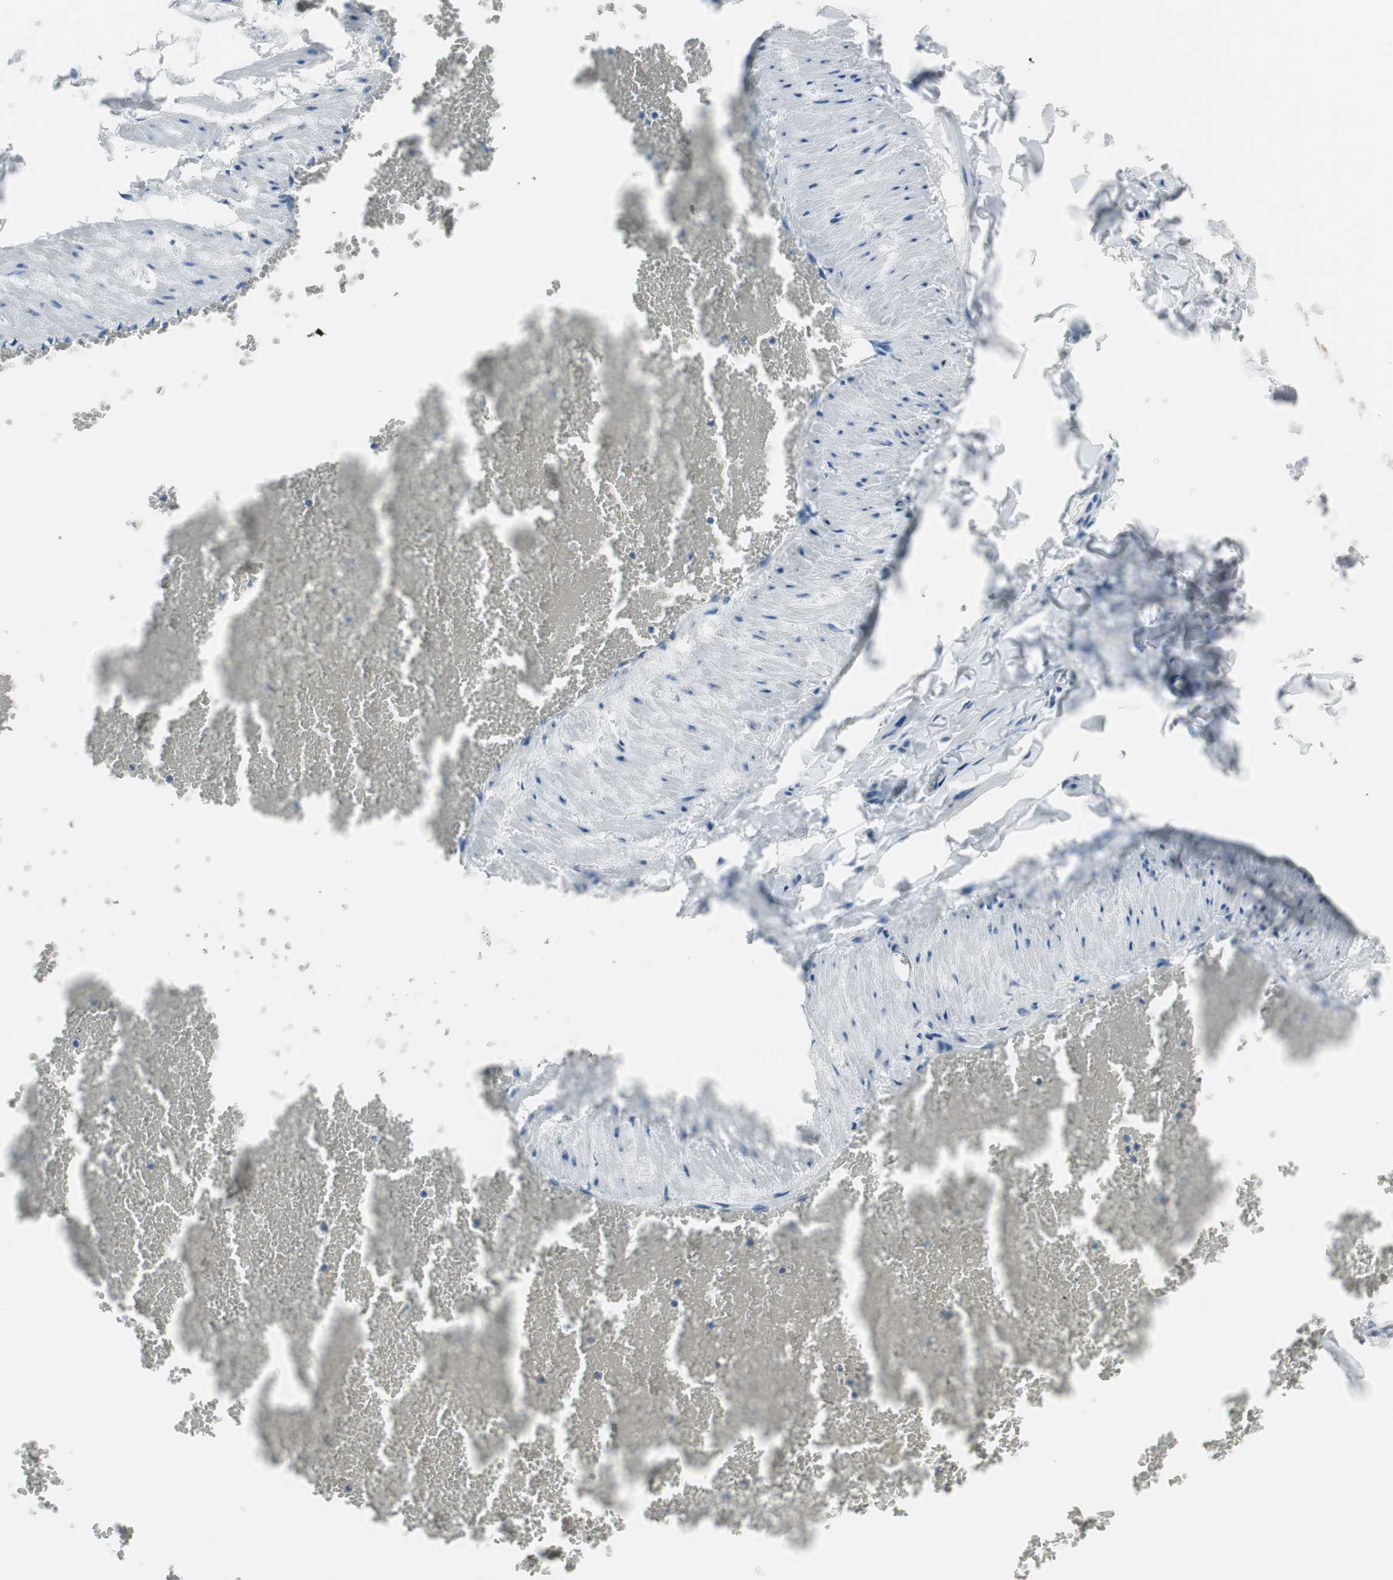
{"staining": {"intensity": "negative", "quantity": "none", "location": "none"}, "tissue": "adipose tissue", "cell_type": "Adipocytes", "image_type": "normal", "snomed": [{"axis": "morphology", "description": "Normal tissue, NOS"}, {"axis": "topography", "description": "Vascular tissue"}], "caption": "DAB immunohistochemical staining of benign adipose tissue shows no significant staining in adipocytes.", "gene": "MSTO1", "patient": {"sex": "male", "age": 41}}